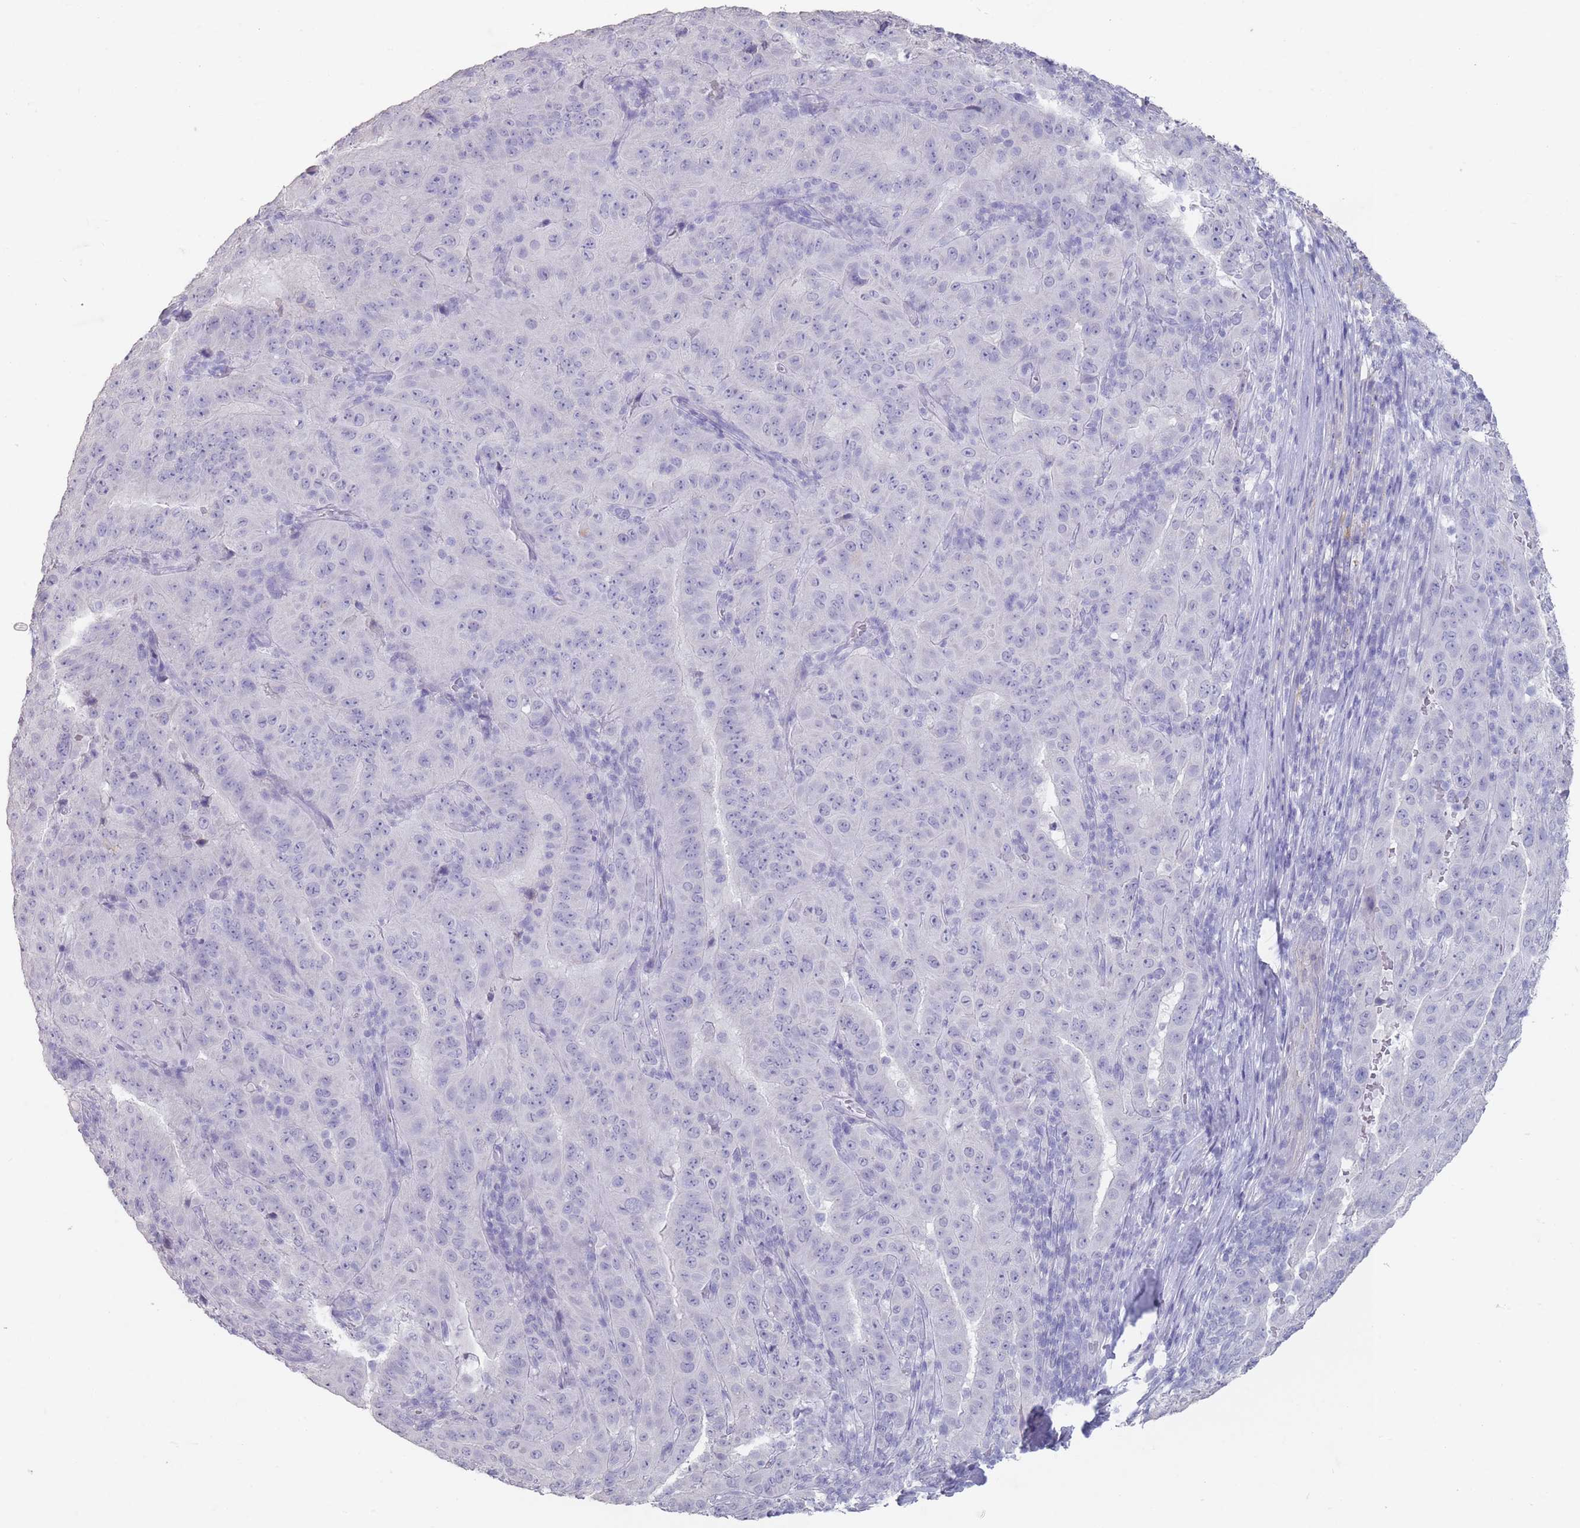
{"staining": {"intensity": "negative", "quantity": "none", "location": "none"}, "tissue": "pancreatic cancer", "cell_type": "Tumor cells", "image_type": "cancer", "snomed": [{"axis": "morphology", "description": "Adenocarcinoma, NOS"}, {"axis": "topography", "description": "Pancreas"}], "caption": "Immunohistochemistry (IHC) of pancreatic cancer (adenocarcinoma) reveals no staining in tumor cells. (Stains: DAB (3,3'-diaminobenzidine) immunohistochemistry with hematoxylin counter stain, Microscopy: brightfield microscopy at high magnification).", "gene": "RHBG", "patient": {"sex": "male", "age": 63}}